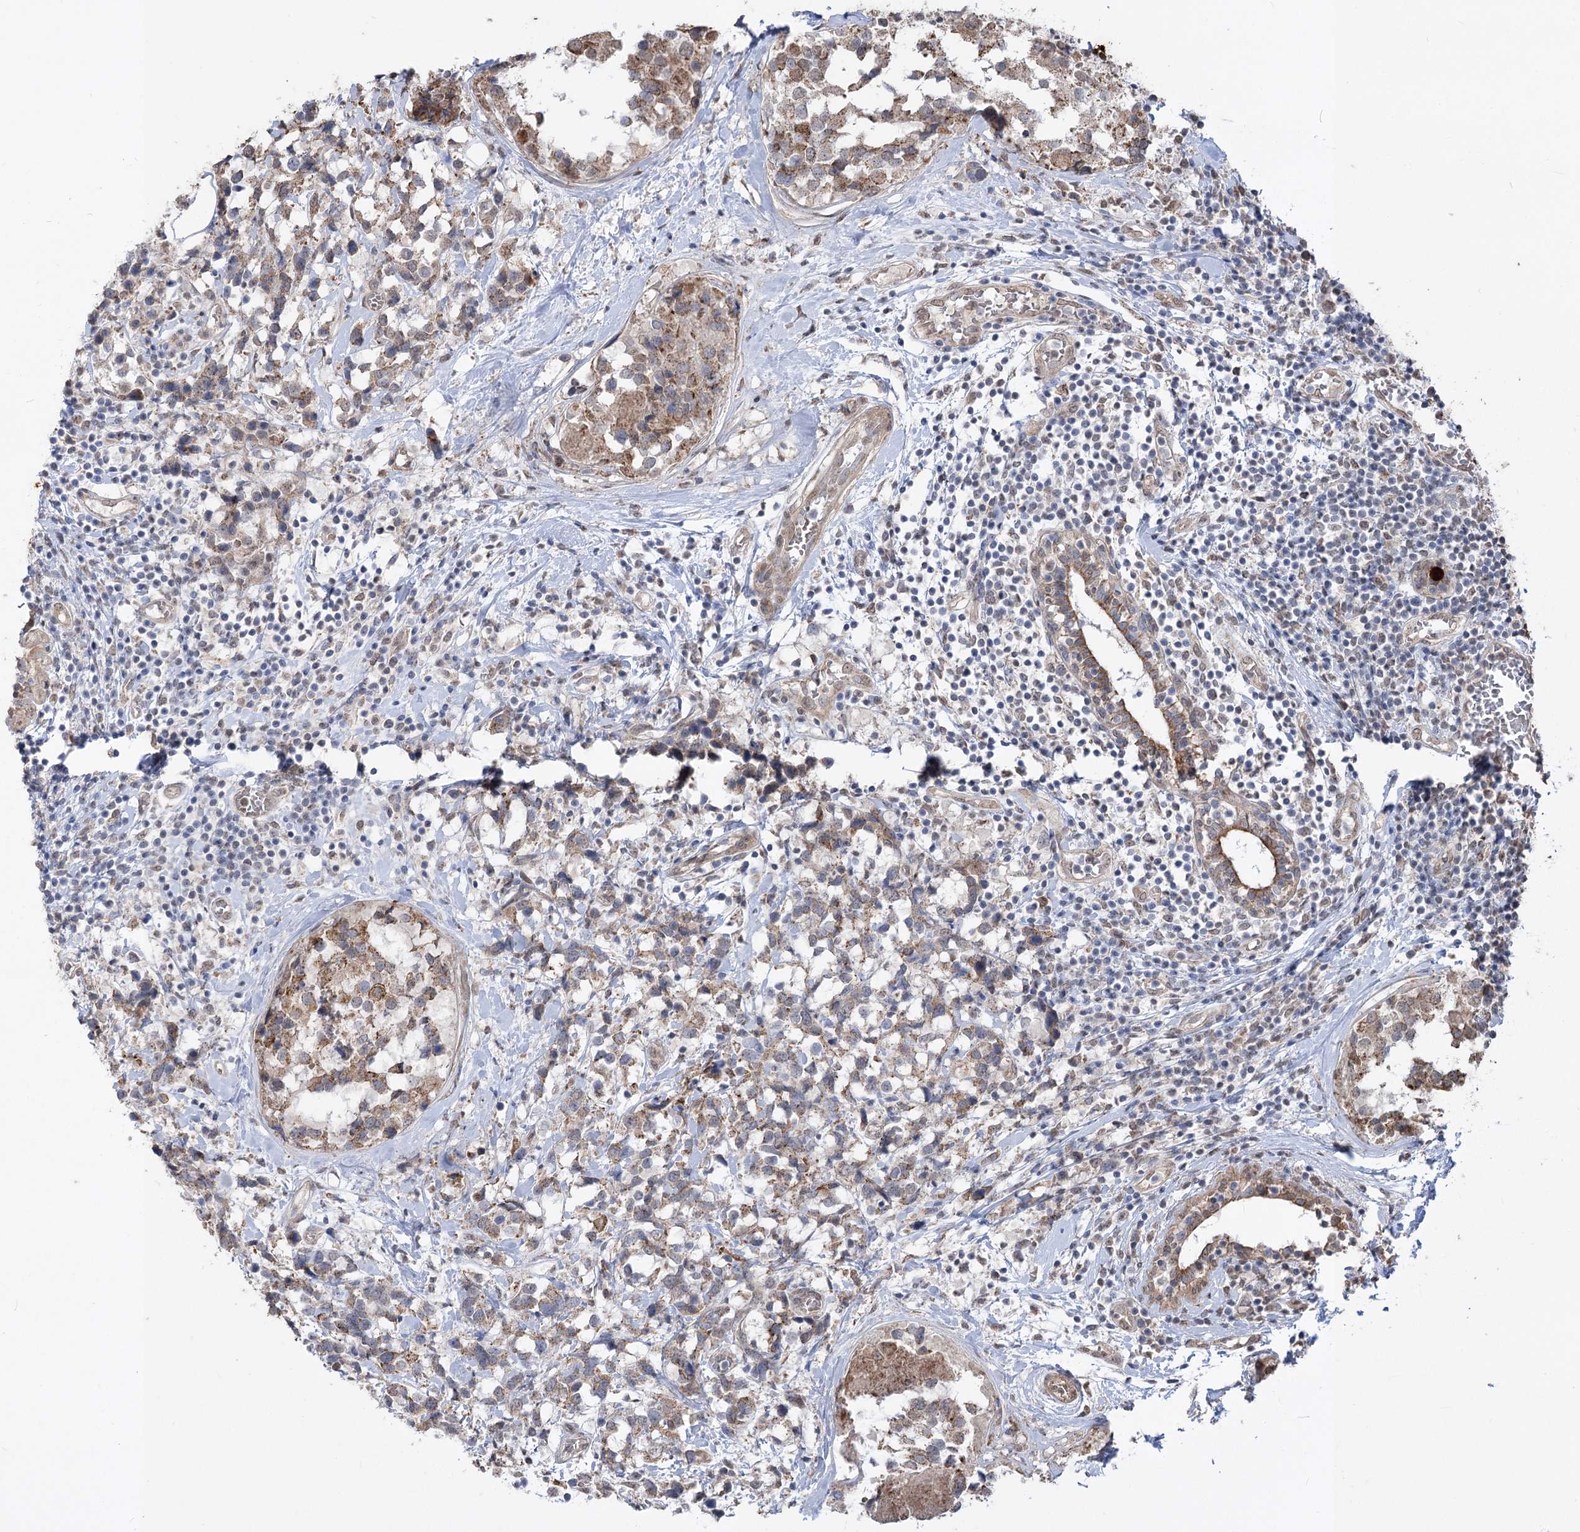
{"staining": {"intensity": "moderate", "quantity": "25%-75%", "location": "cytoplasmic/membranous"}, "tissue": "breast cancer", "cell_type": "Tumor cells", "image_type": "cancer", "snomed": [{"axis": "morphology", "description": "Lobular carcinoma"}, {"axis": "topography", "description": "Breast"}], "caption": "The immunohistochemical stain highlights moderate cytoplasmic/membranous positivity in tumor cells of breast lobular carcinoma tissue.", "gene": "ZSCAN23", "patient": {"sex": "female", "age": 59}}